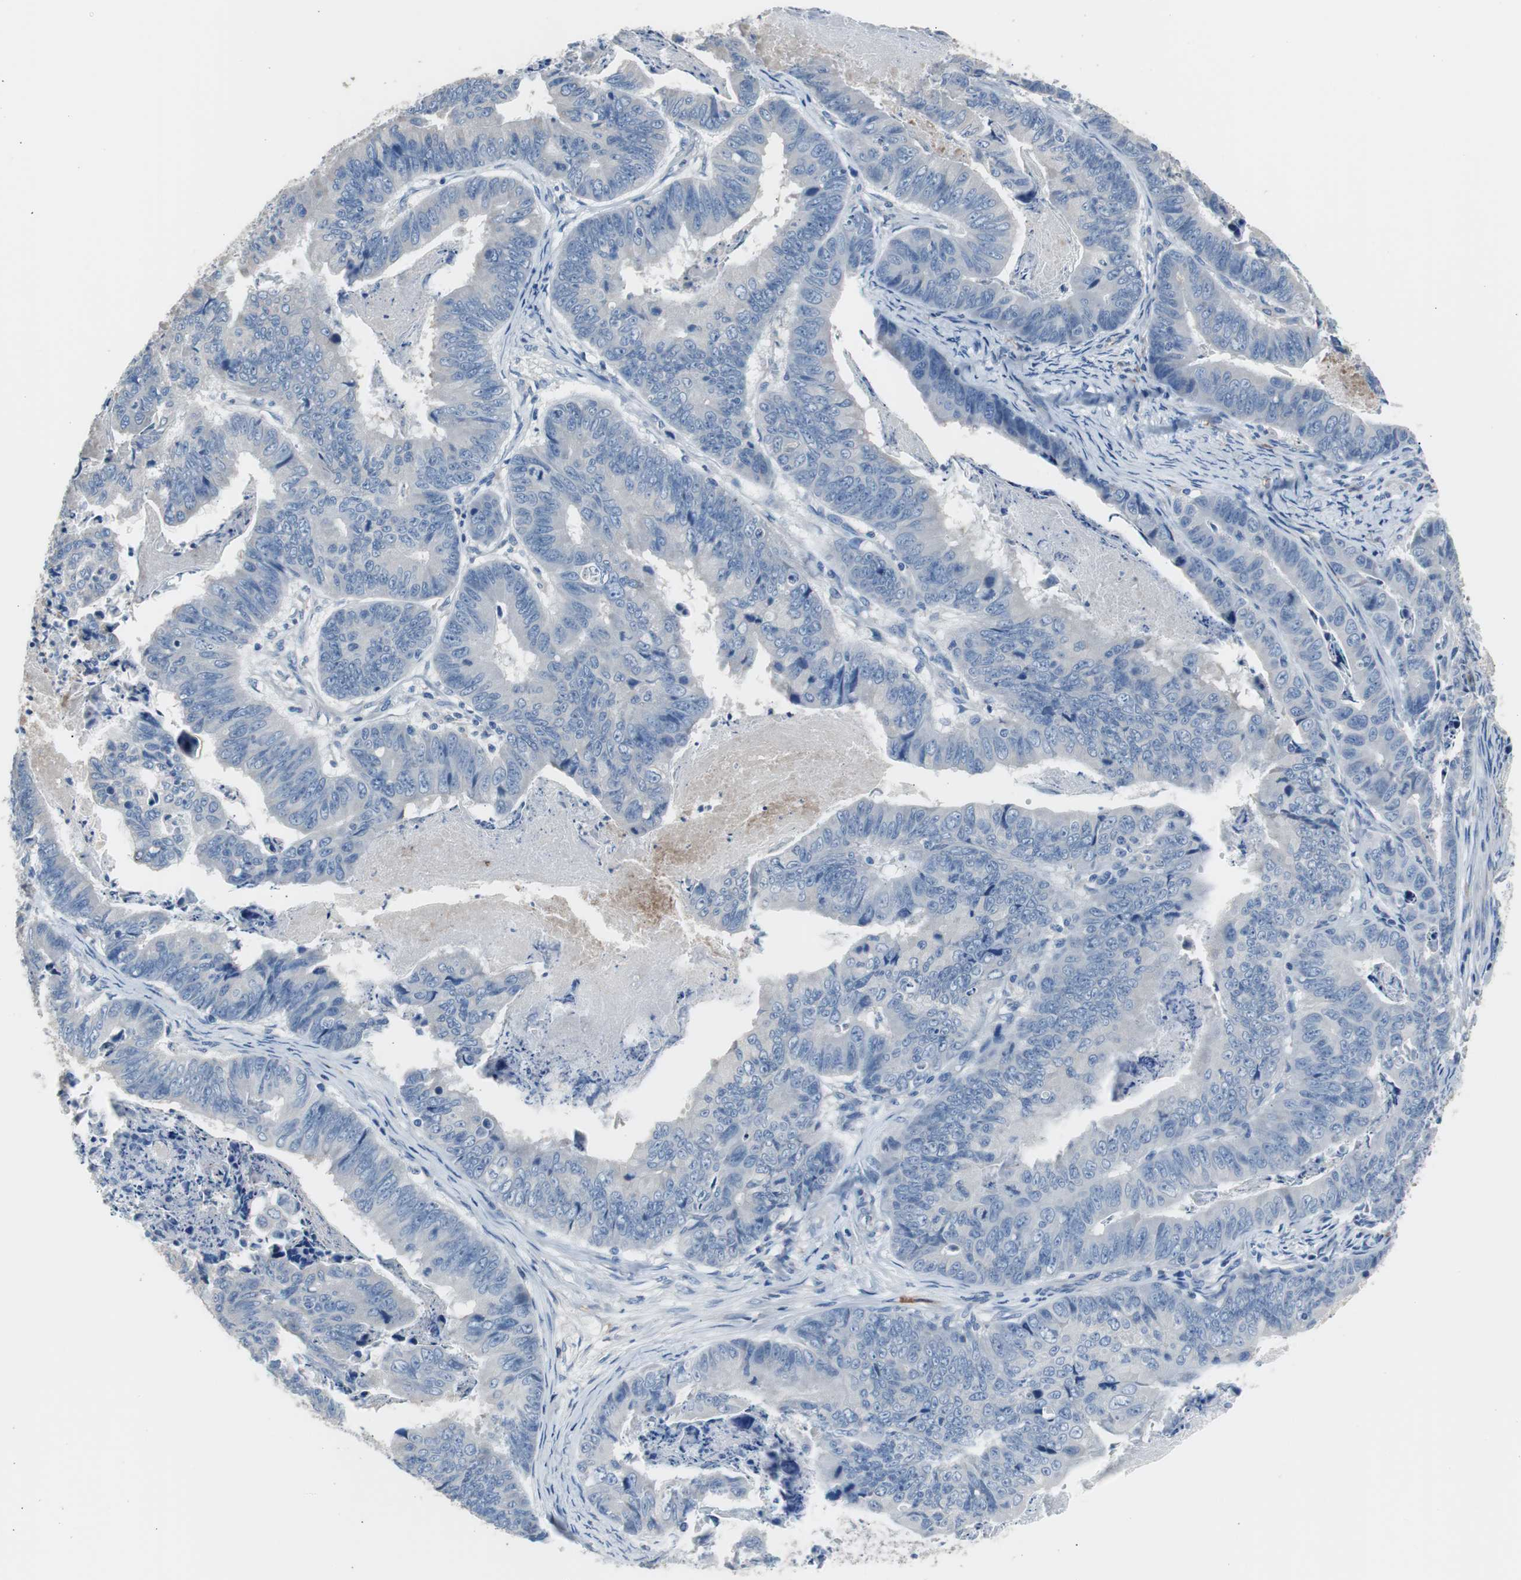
{"staining": {"intensity": "negative", "quantity": "none", "location": "none"}, "tissue": "stomach cancer", "cell_type": "Tumor cells", "image_type": "cancer", "snomed": [{"axis": "morphology", "description": "Adenocarcinoma, NOS"}, {"axis": "topography", "description": "Stomach, lower"}], "caption": "High power microscopy photomicrograph of an immunohistochemistry histopathology image of adenocarcinoma (stomach), revealing no significant expression in tumor cells. (DAB (3,3'-diaminobenzidine) immunohistochemistry with hematoxylin counter stain).", "gene": "FCGR2B", "patient": {"sex": "male", "age": 77}}